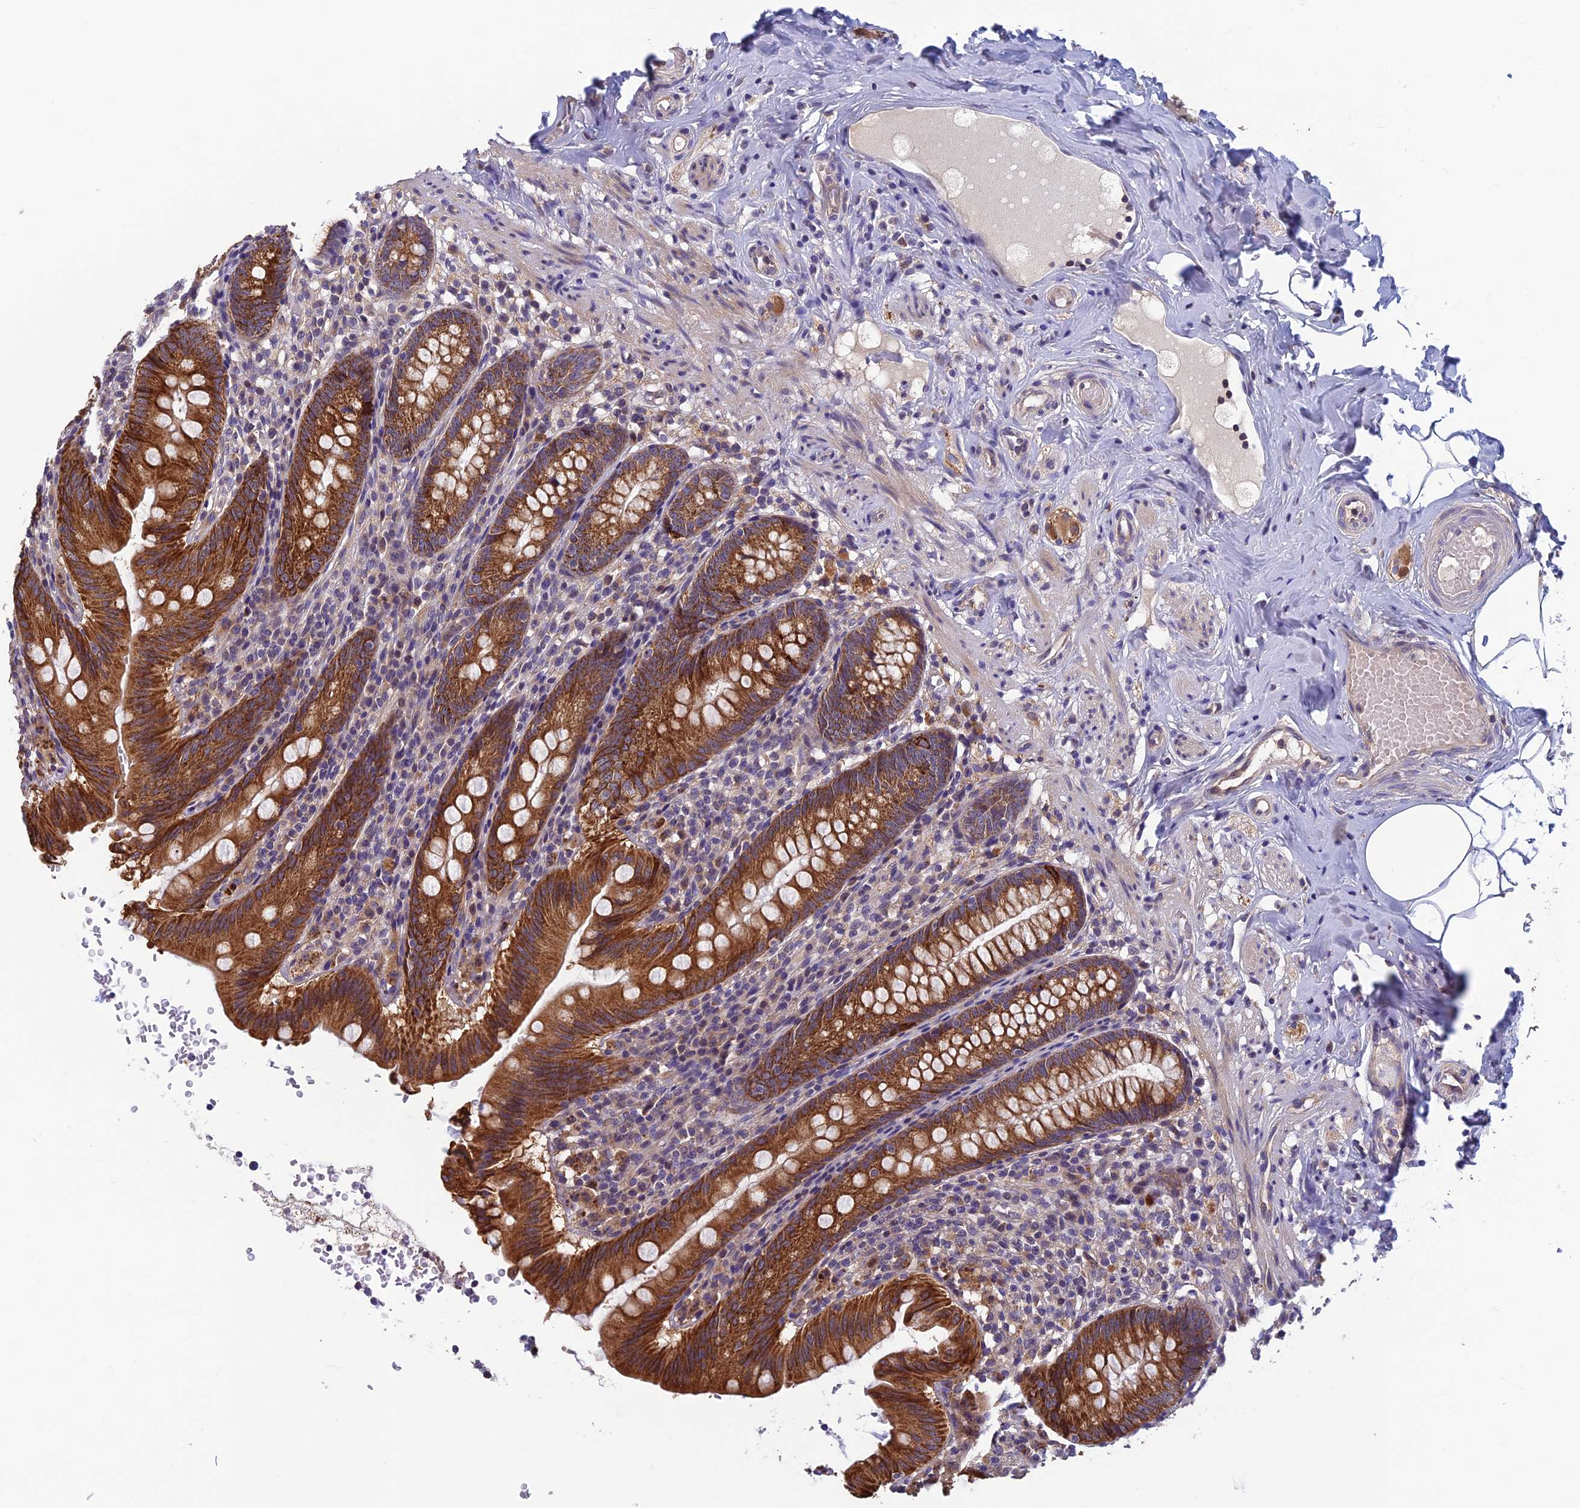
{"staining": {"intensity": "strong", "quantity": ">75%", "location": "cytoplasmic/membranous"}, "tissue": "appendix", "cell_type": "Glandular cells", "image_type": "normal", "snomed": [{"axis": "morphology", "description": "Normal tissue, NOS"}, {"axis": "topography", "description": "Appendix"}], "caption": "Approximately >75% of glandular cells in unremarkable human appendix display strong cytoplasmic/membranous protein expression as visualized by brown immunohistochemical staining.", "gene": "HECA", "patient": {"sex": "male", "age": 55}}